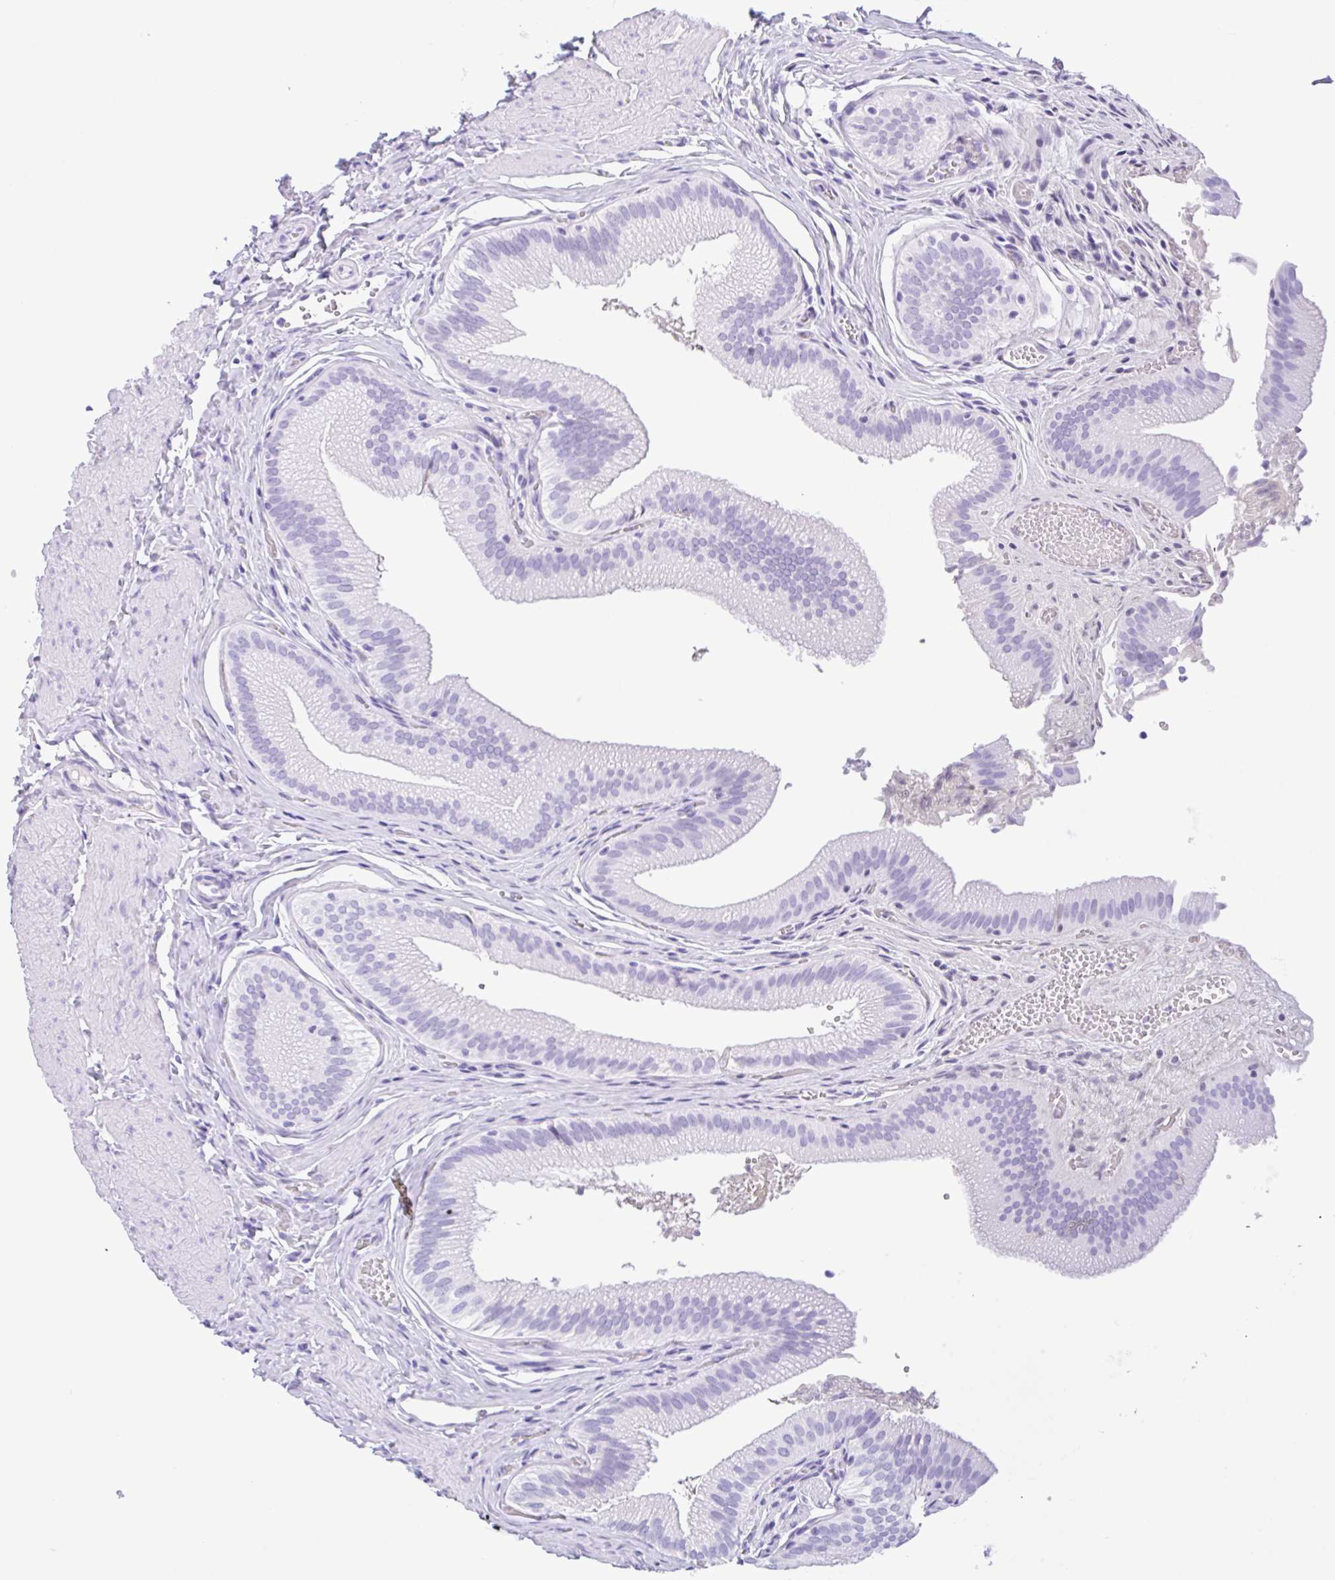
{"staining": {"intensity": "negative", "quantity": "none", "location": "none"}, "tissue": "gallbladder", "cell_type": "Glandular cells", "image_type": "normal", "snomed": [{"axis": "morphology", "description": "Normal tissue, NOS"}, {"axis": "topography", "description": "Gallbladder"}, {"axis": "topography", "description": "Peripheral nerve tissue"}], "caption": "DAB immunohistochemical staining of benign human gallbladder shows no significant staining in glandular cells. Nuclei are stained in blue.", "gene": "CPA1", "patient": {"sex": "male", "age": 17}}